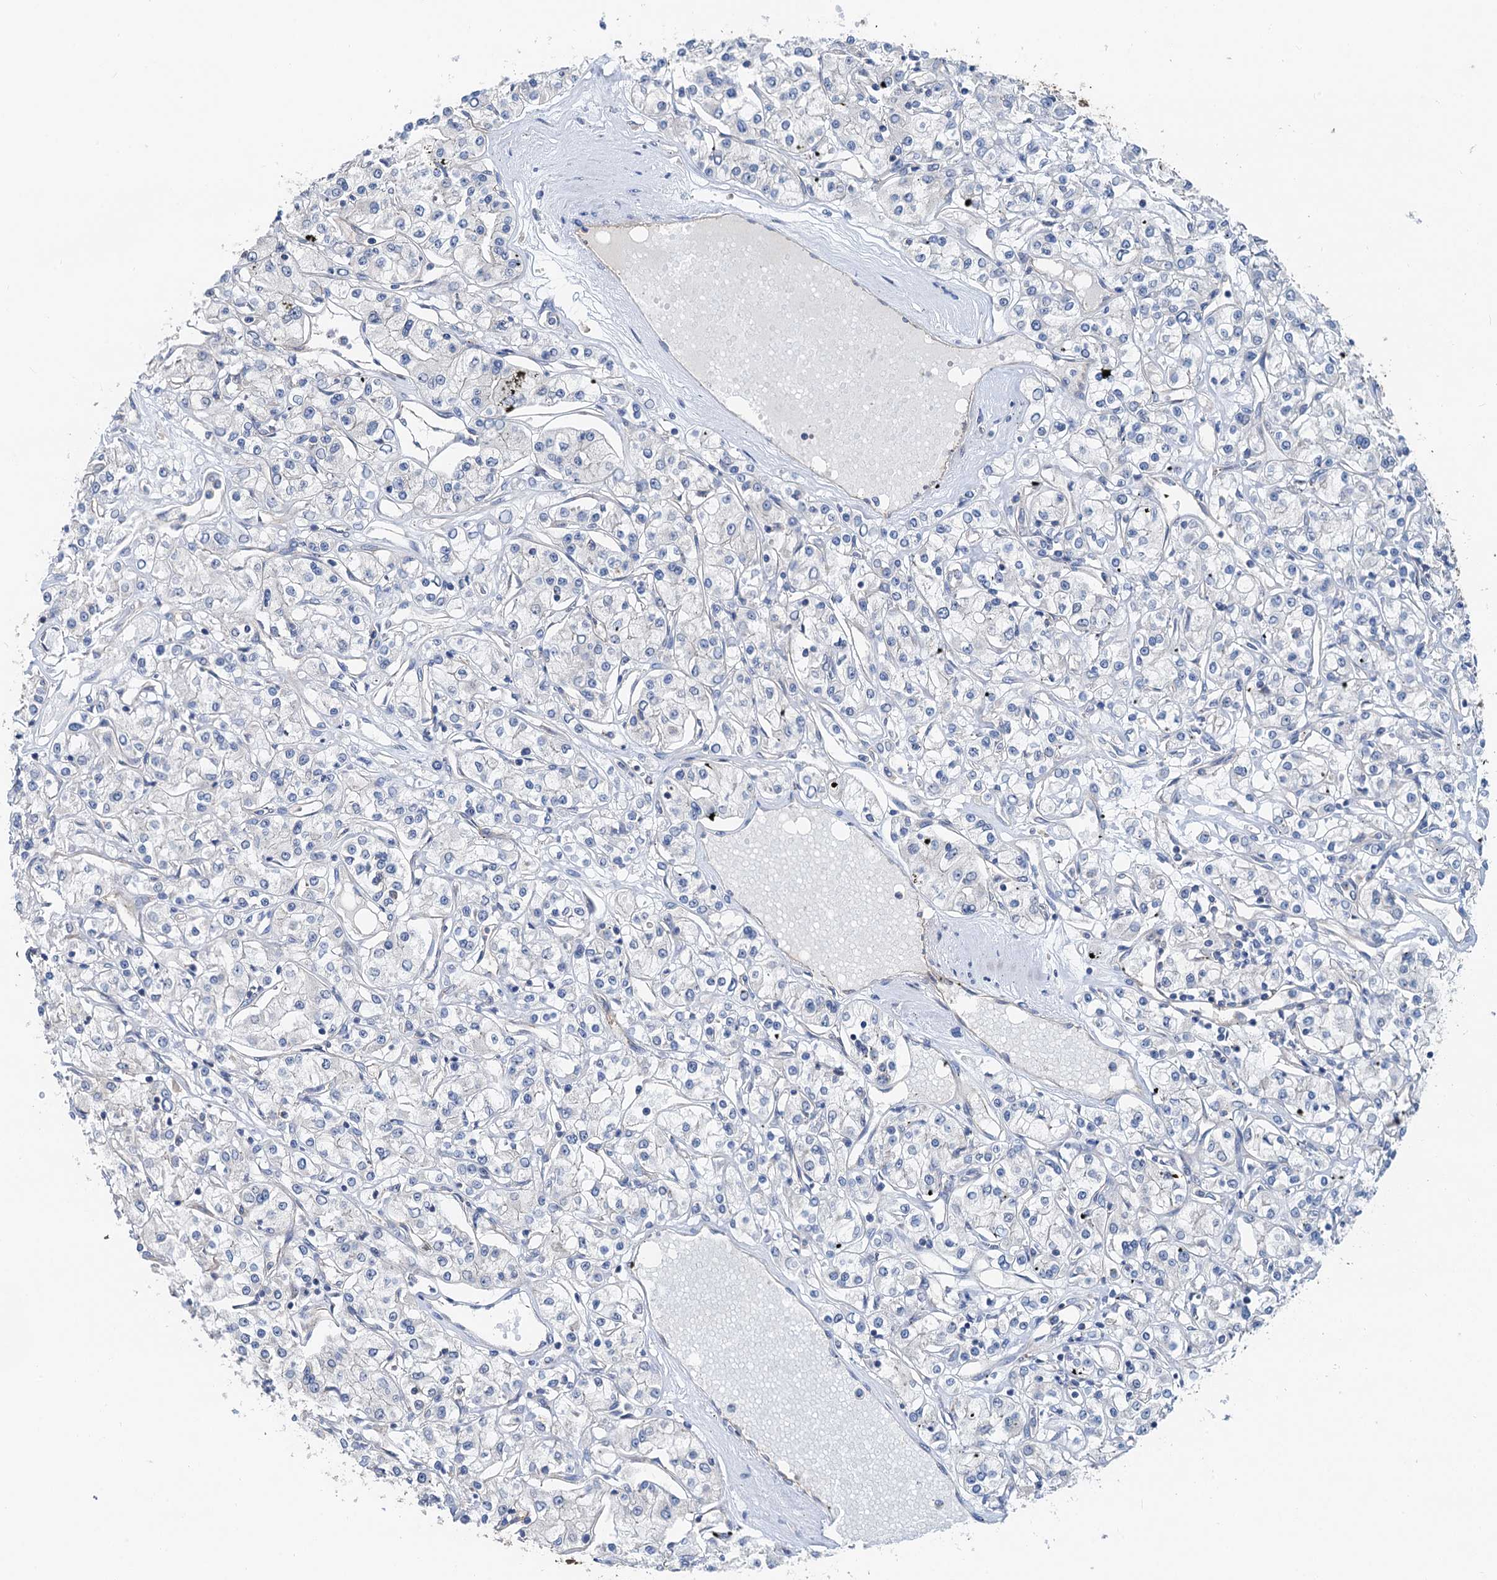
{"staining": {"intensity": "negative", "quantity": "none", "location": "none"}, "tissue": "renal cancer", "cell_type": "Tumor cells", "image_type": "cancer", "snomed": [{"axis": "morphology", "description": "Adenocarcinoma, NOS"}, {"axis": "topography", "description": "Kidney"}], "caption": "DAB immunohistochemical staining of human renal cancer (adenocarcinoma) exhibits no significant expression in tumor cells.", "gene": "ANKRD26", "patient": {"sex": "female", "age": 59}}